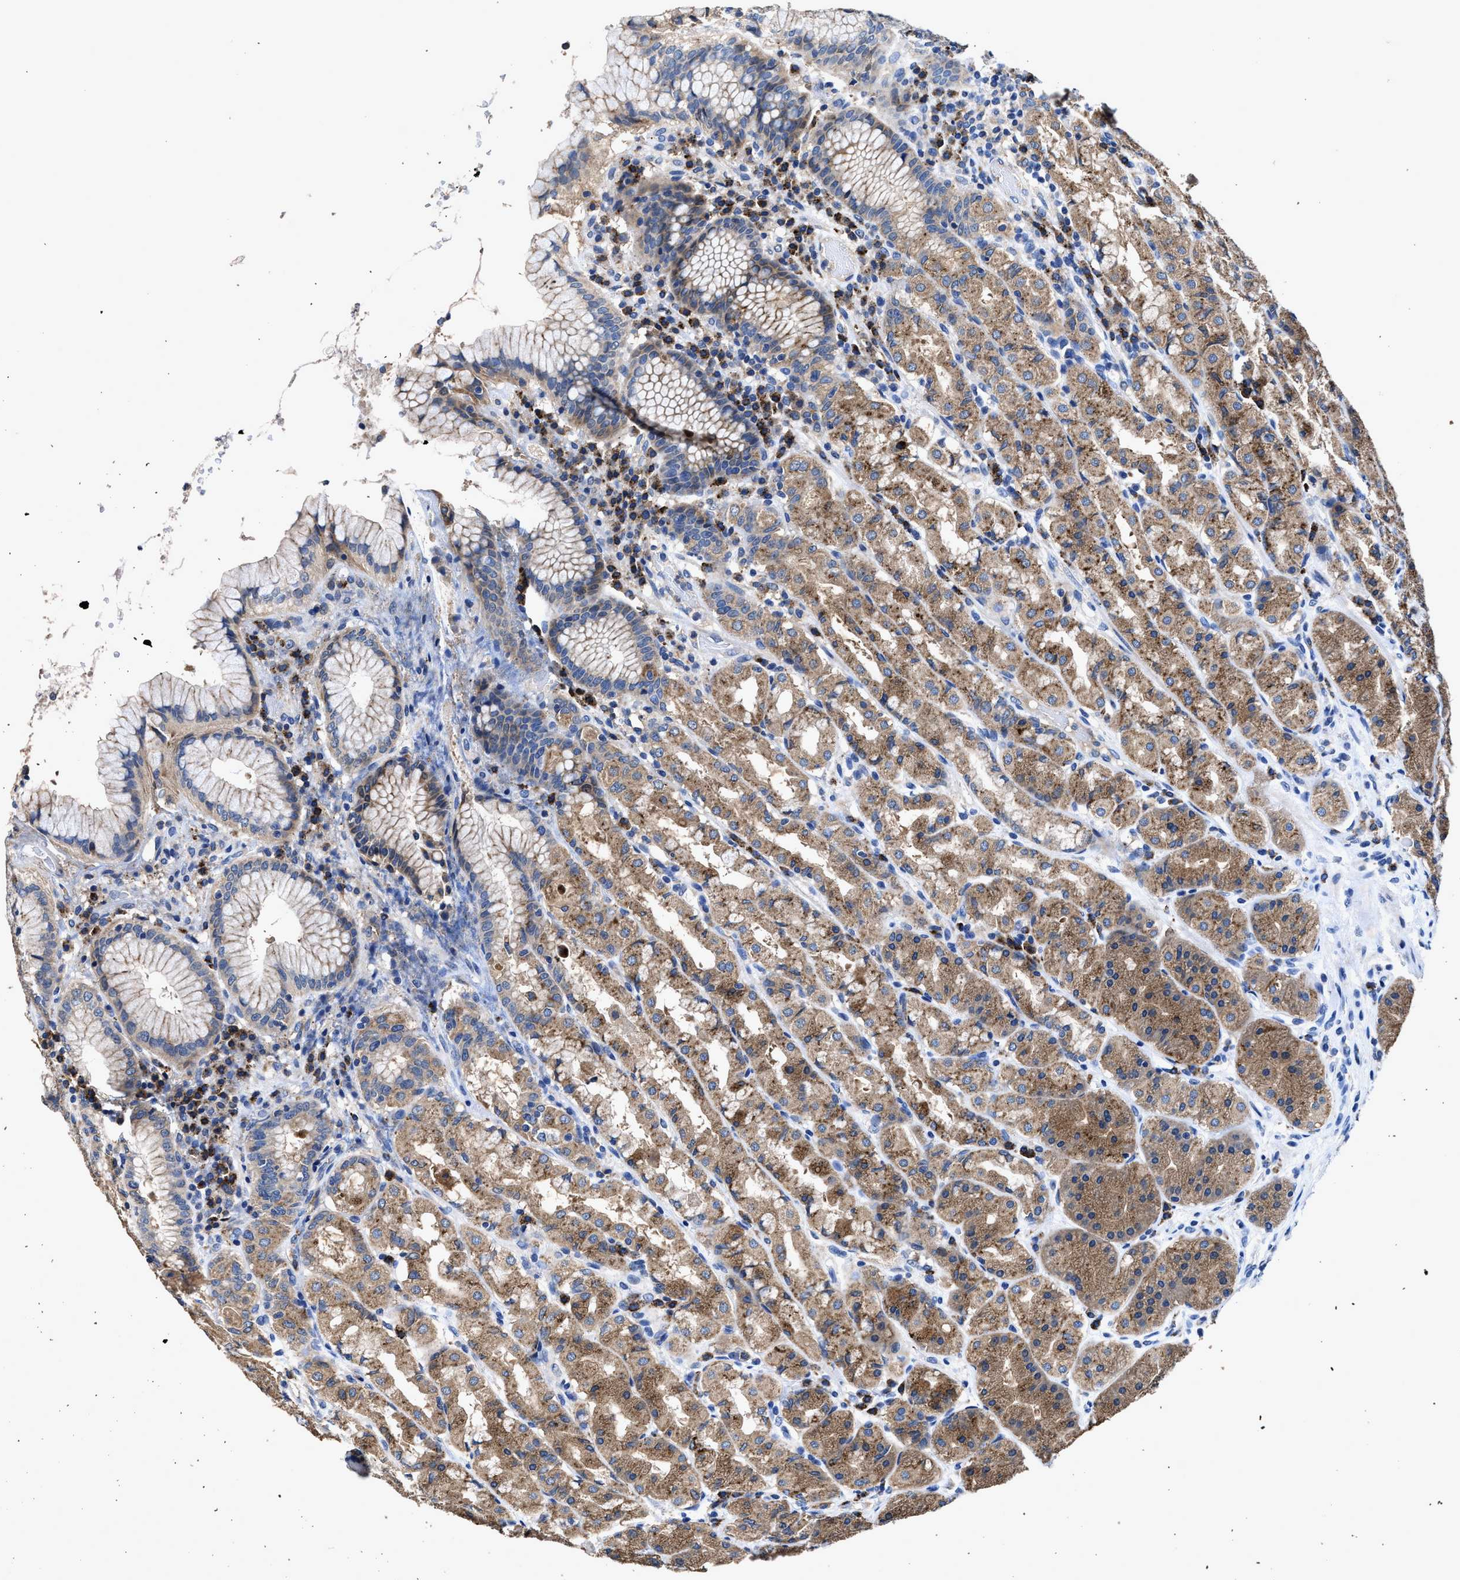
{"staining": {"intensity": "moderate", "quantity": ">75%", "location": "cytoplasmic/membranous"}, "tissue": "stomach", "cell_type": "Glandular cells", "image_type": "normal", "snomed": [{"axis": "morphology", "description": "Normal tissue, NOS"}, {"axis": "topography", "description": "Stomach"}, {"axis": "topography", "description": "Stomach, lower"}], "caption": "Glandular cells exhibit medium levels of moderate cytoplasmic/membranous positivity in about >75% of cells in unremarkable human stomach. (DAB IHC with brightfield microscopy, high magnification).", "gene": "UBR4", "patient": {"sex": "female", "age": 56}}